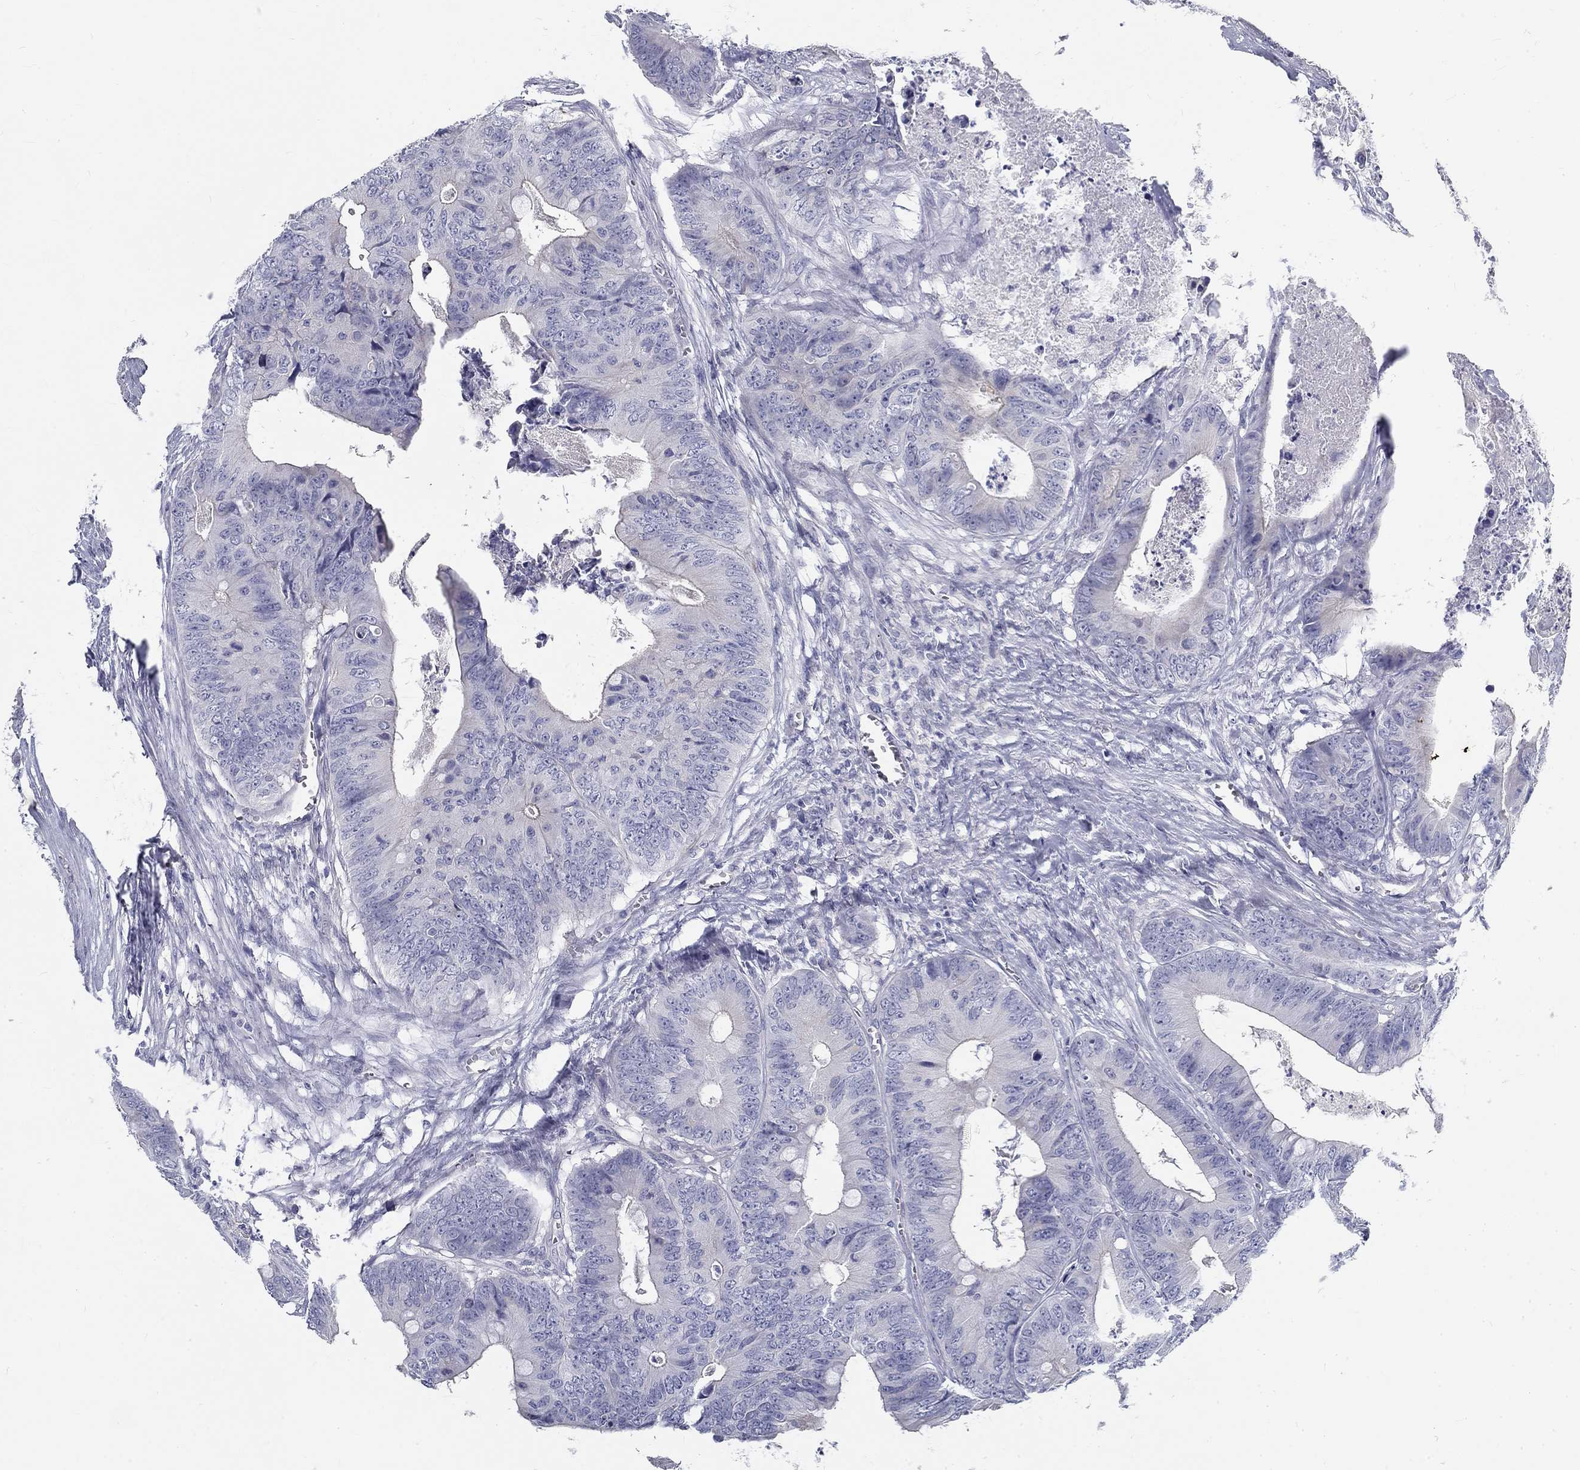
{"staining": {"intensity": "negative", "quantity": "none", "location": "none"}, "tissue": "colorectal cancer", "cell_type": "Tumor cells", "image_type": "cancer", "snomed": [{"axis": "morphology", "description": "Adenocarcinoma, NOS"}, {"axis": "topography", "description": "Colon"}], "caption": "Protein analysis of colorectal cancer demonstrates no significant expression in tumor cells. The staining was performed using DAB to visualize the protein expression in brown, while the nuclei were stained in blue with hematoxylin (Magnification: 20x).", "gene": "GALNTL5", "patient": {"sex": "male", "age": 84}}